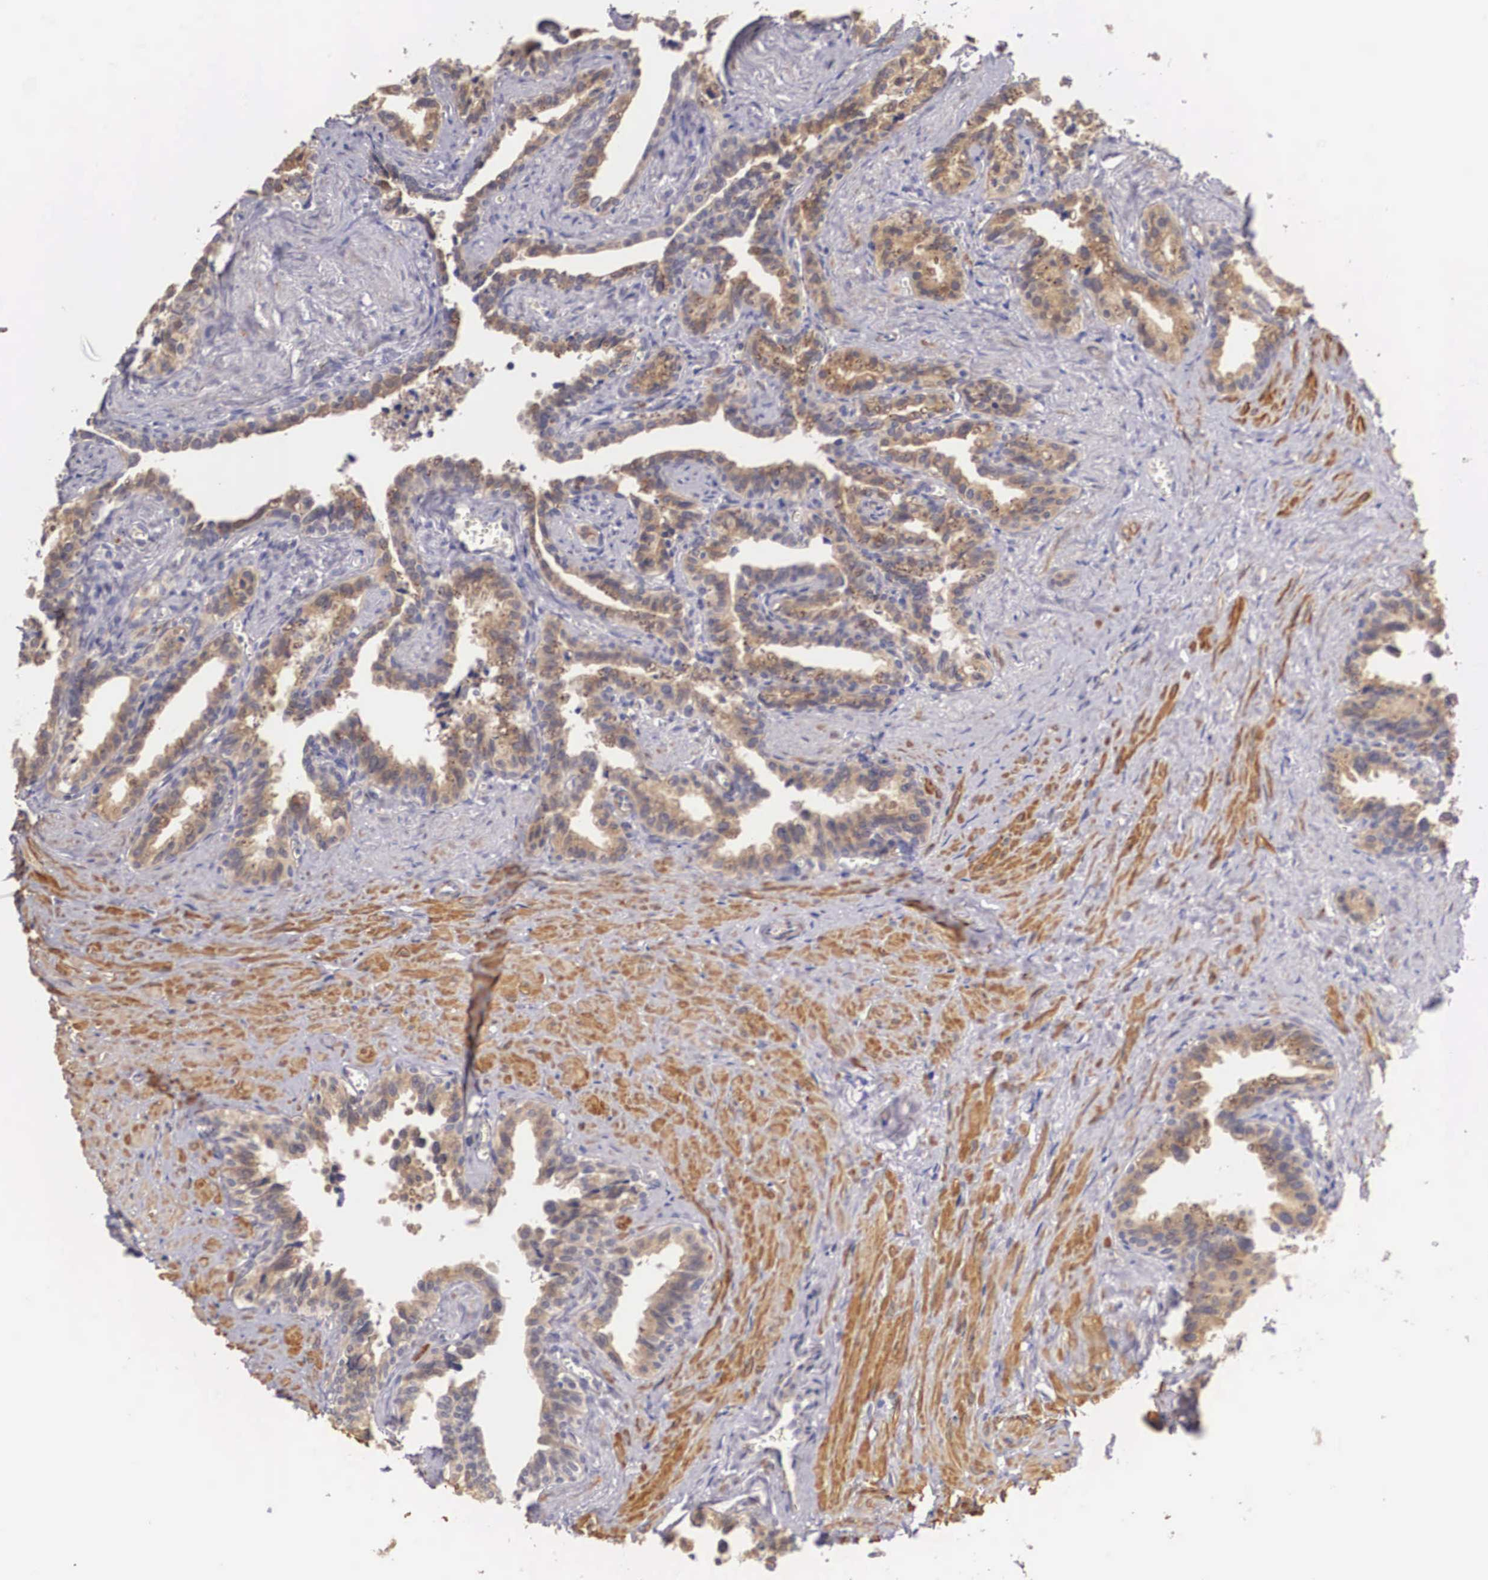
{"staining": {"intensity": "weak", "quantity": "25%-75%", "location": "cytoplasmic/membranous"}, "tissue": "seminal vesicle", "cell_type": "Glandular cells", "image_type": "normal", "snomed": [{"axis": "morphology", "description": "Normal tissue, NOS"}, {"axis": "topography", "description": "Seminal veicle"}], "caption": "This micrograph demonstrates IHC staining of unremarkable seminal vesicle, with low weak cytoplasmic/membranous positivity in approximately 25%-75% of glandular cells.", "gene": "ENOX2", "patient": {"sex": "male", "age": 60}}